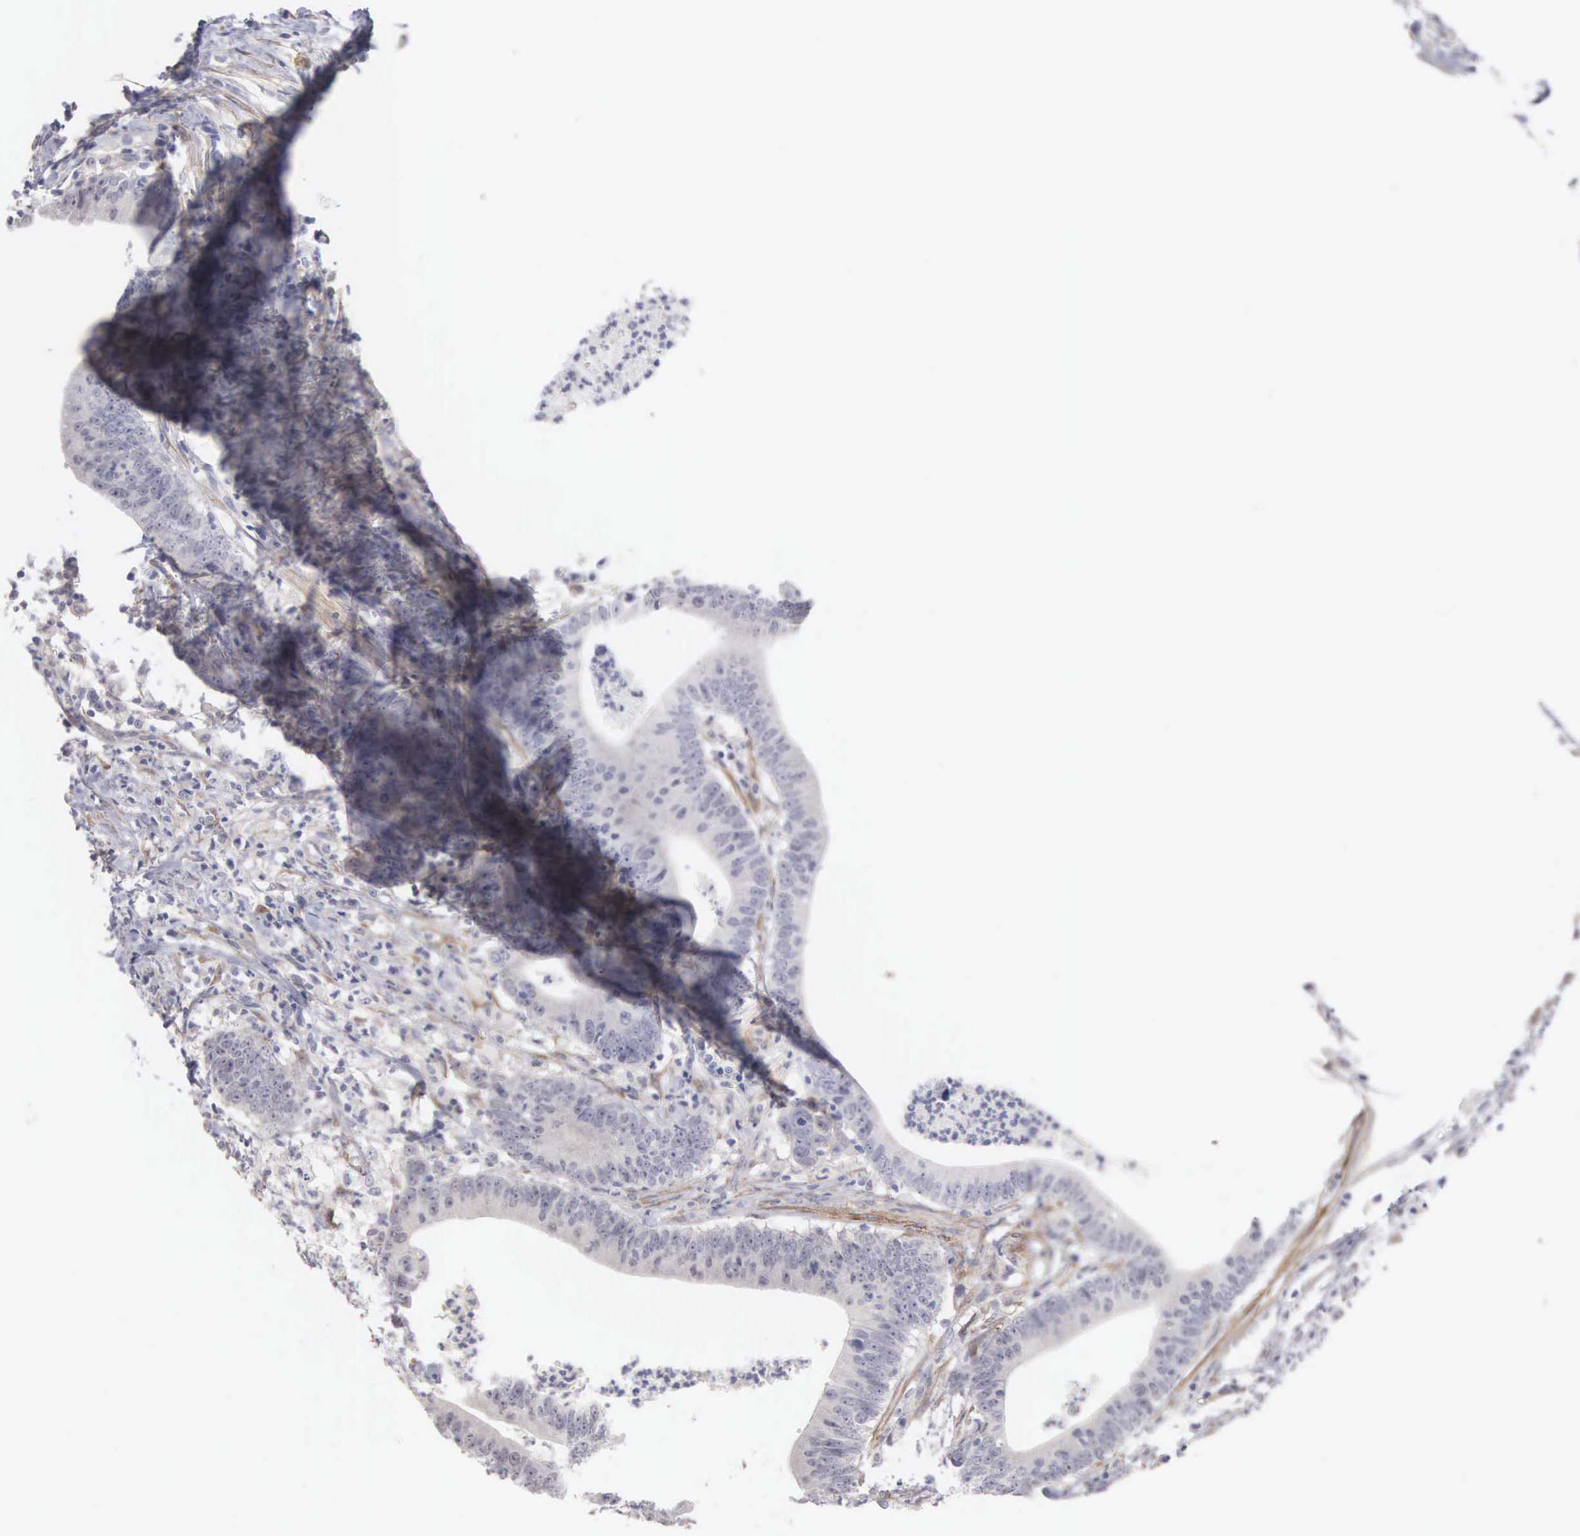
{"staining": {"intensity": "negative", "quantity": "none", "location": "none"}, "tissue": "colorectal cancer", "cell_type": "Tumor cells", "image_type": "cancer", "snomed": [{"axis": "morphology", "description": "Adenocarcinoma, NOS"}, {"axis": "topography", "description": "Colon"}], "caption": "Immunohistochemical staining of colorectal cancer displays no significant expression in tumor cells.", "gene": "ELFN2", "patient": {"sex": "male", "age": 55}}